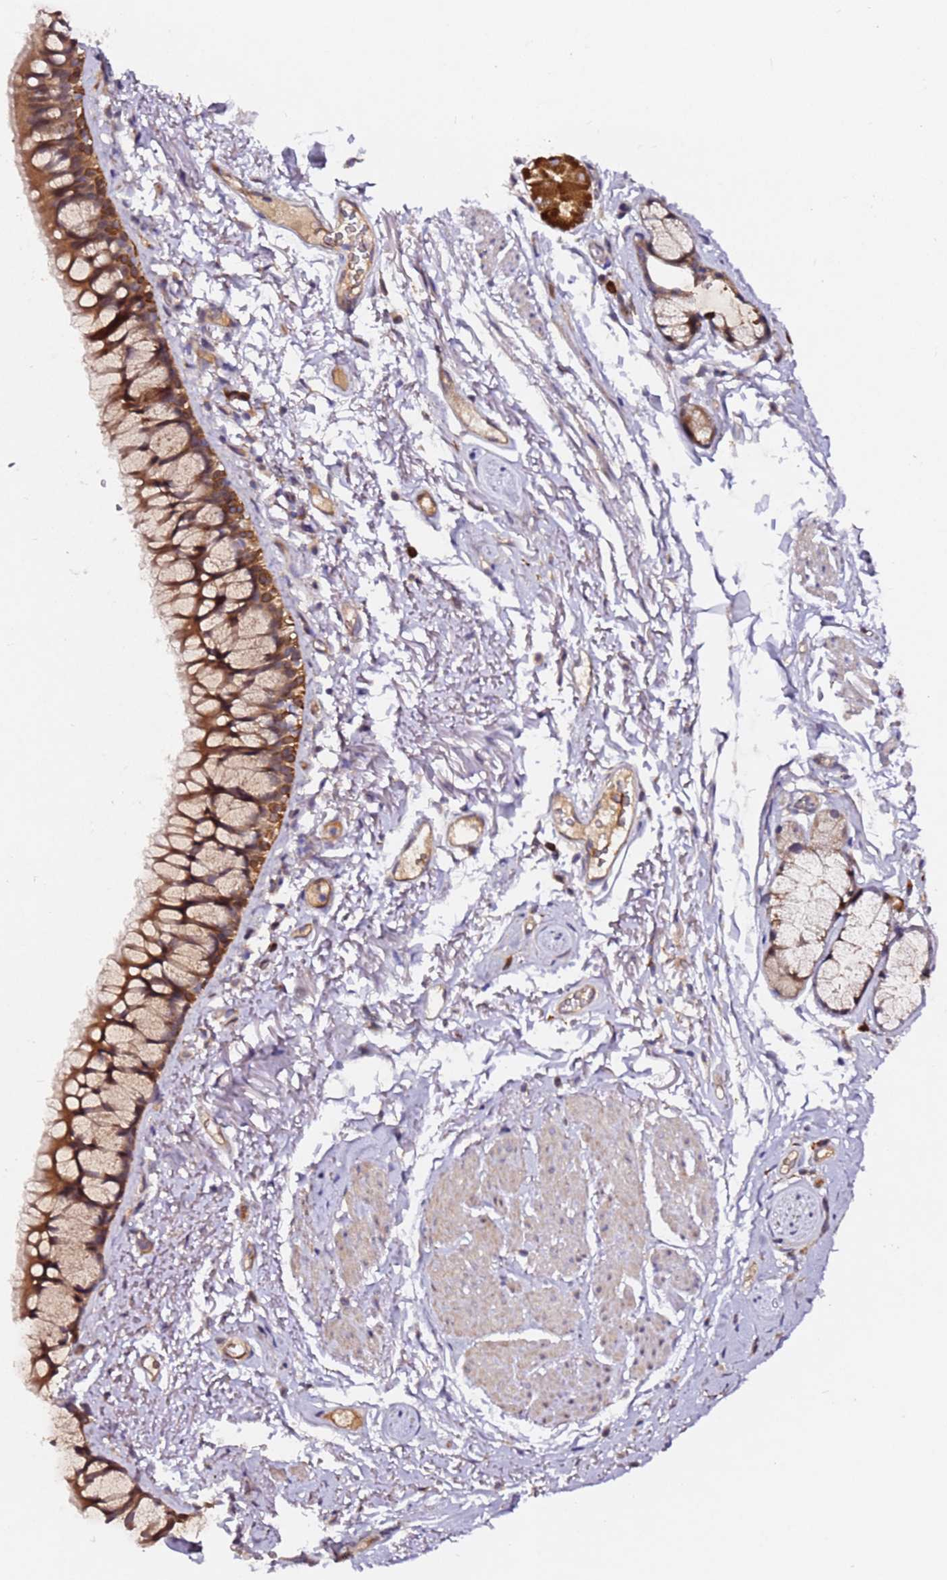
{"staining": {"intensity": "moderate", "quantity": ">75%", "location": "cytoplasmic/membranous"}, "tissue": "bronchus", "cell_type": "Respiratory epithelial cells", "image_type": "normal", "snomed": [{"axis": "morphology", "description": "Normal tissue, NOS"}, {"axis": "topography", "description": "Cartilage tissue"}, {"axis": "topography", "description": "Bronchus"}], "caption": "A brown stain highlights moderate cytoplasmic/membranous positivity of a protein in respiratory epithelial cells of normal human bronchus. Using DAB (brown) and hematoxylin (blue) stains, captured at high magnification using brightfield microscopy.", "gene": "ALG11", "patient": {"sex": "female", "age": 73}}